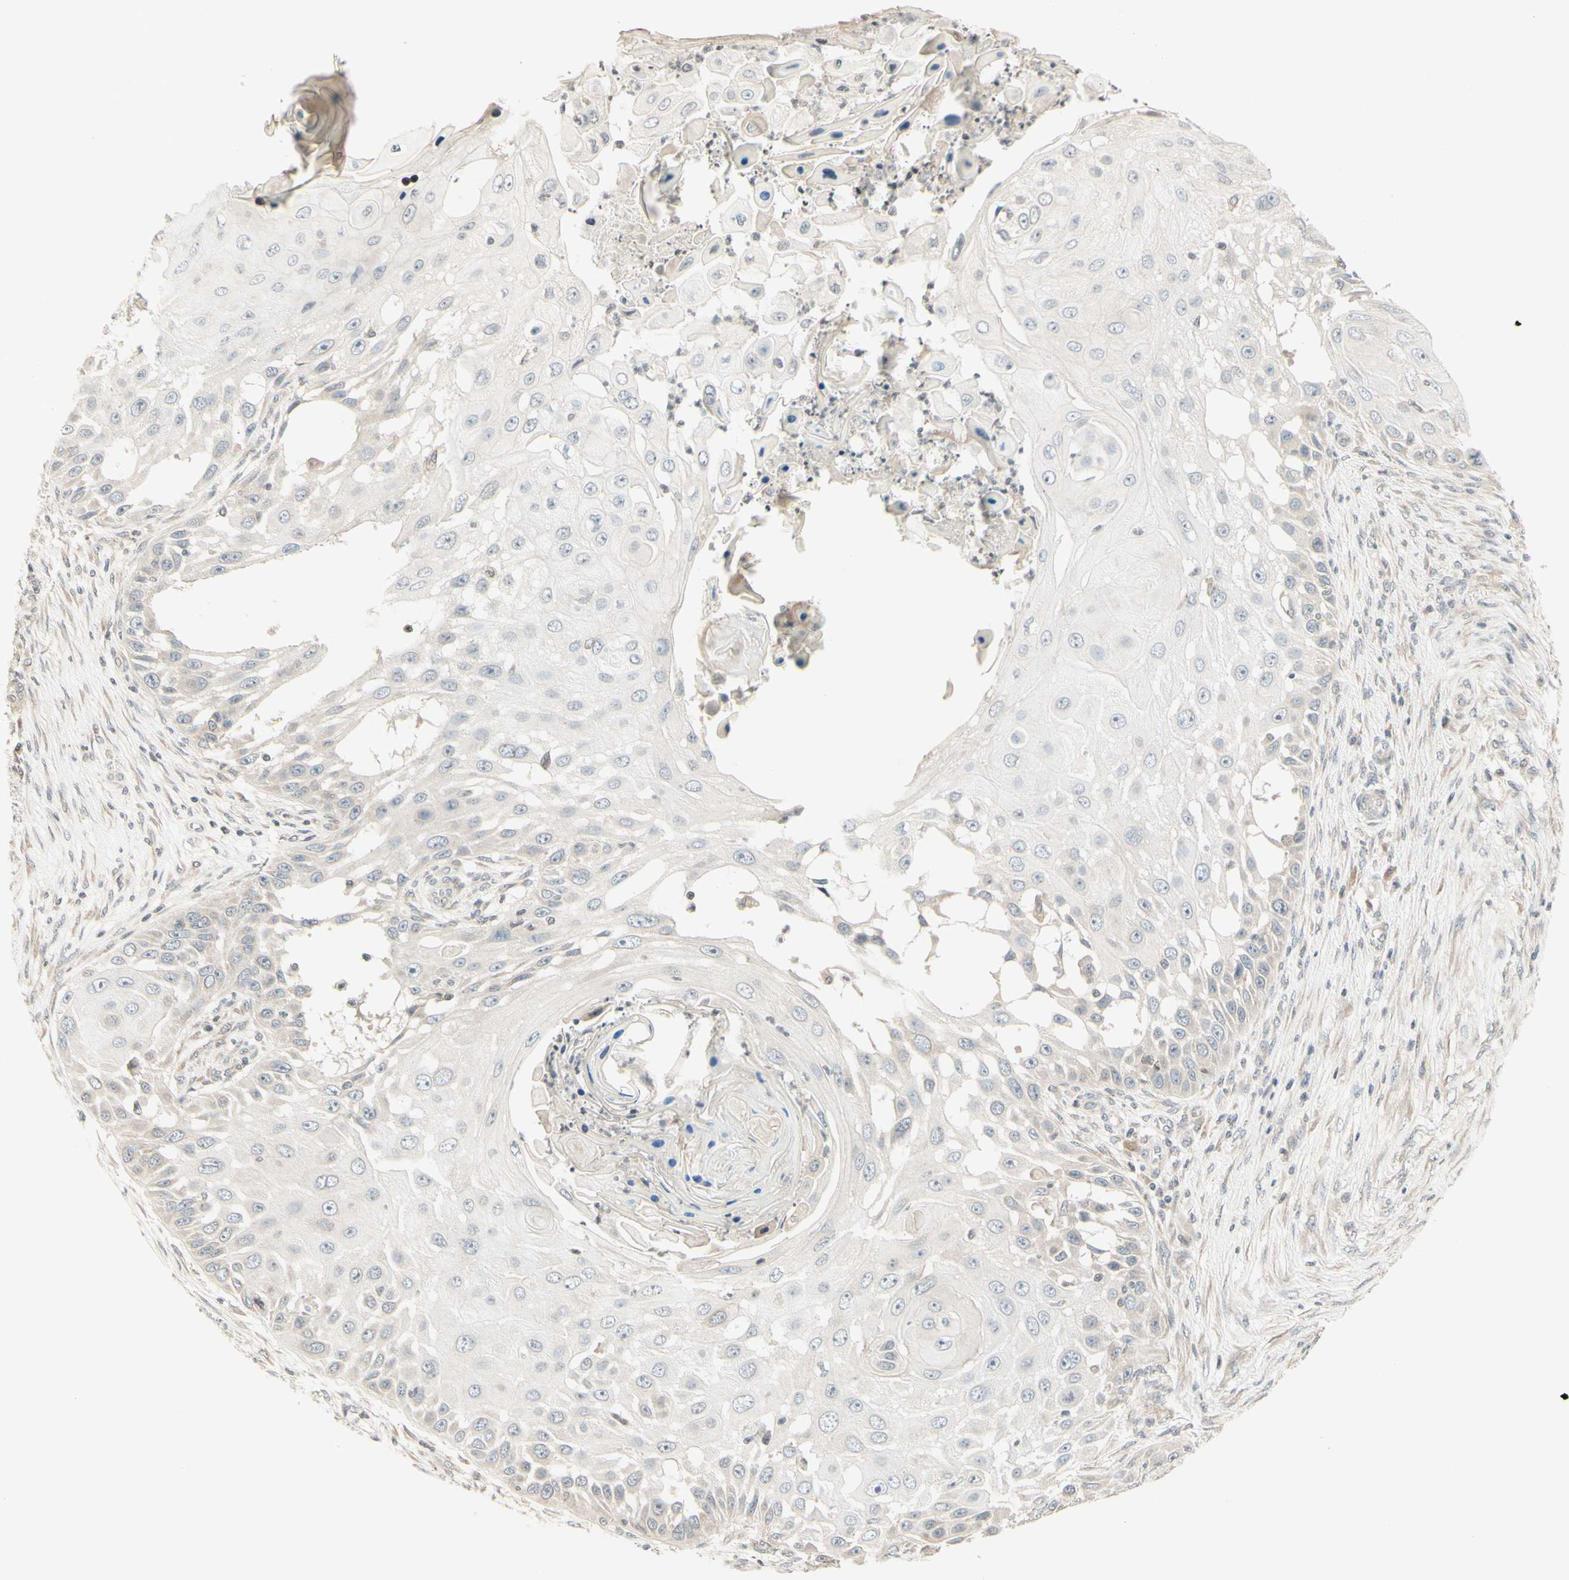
{"staining": {"intensity": "weak", "quantity": ">75%", "location": "cytoplasmic/membranous"}, "tissue": "skin cancer", "cell_type": "Tumor cells", "image_type": "cancer", "snomed": [{"axis": "morphology", "description": "Squamous cell carcinoma, NOS"}, {"axis": "topography", "description": "Skin"}], "caption": "Immunohistochemistry staining of skin cancer, which shows low levels of weak cytoplasmic/membranous positivity in approximately >75% of tumor cells indicating weak cytoplasmic/membranous protein positivity. The staining was performed using DAB (3,3'-diaminobenzidine) (brown) for protein detection and nuclei were counterstained in hematoxylin (blue).", "gene": "ZW10", "patient": {"sex": "female", "age": 44}}